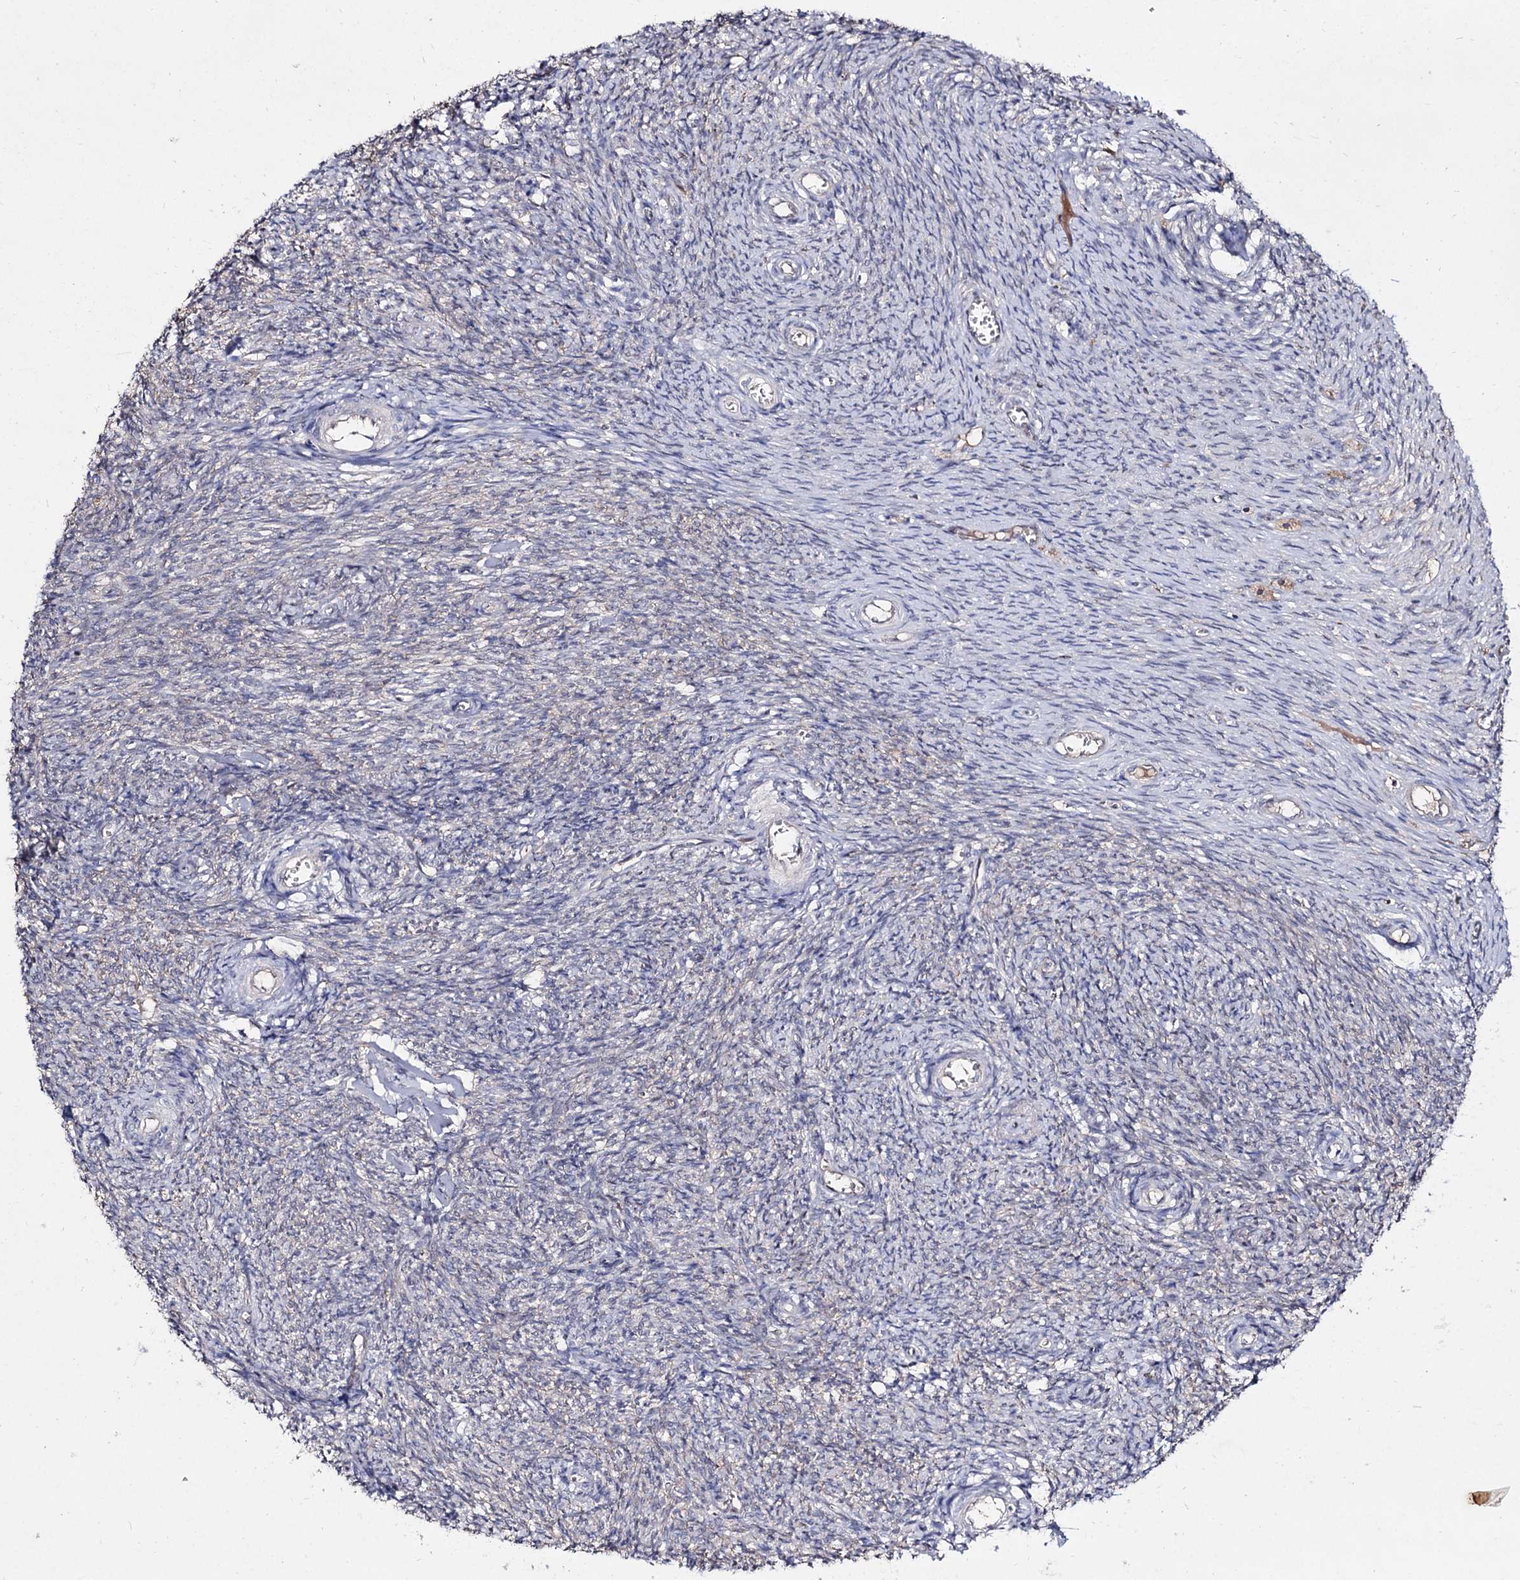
{"staining": {"intensity": "negative", "quantity": "none", "location": "none"}, "tissue": "ovary", "cell_type": "Ovarian stroma cells", "image_type": "normal", "snomed": [{"axis": "morphology", "description": "Normal tissue, NOS"}, {"axis": "topography", "description": "Ovary"}], "caption": "This is an immunohistochemistry histopathology image of normal human ovary. There is no positivity in ovarian stroma cells.", "gene": "ACTR6", "patient": {"sex": "female", "age": 44}}